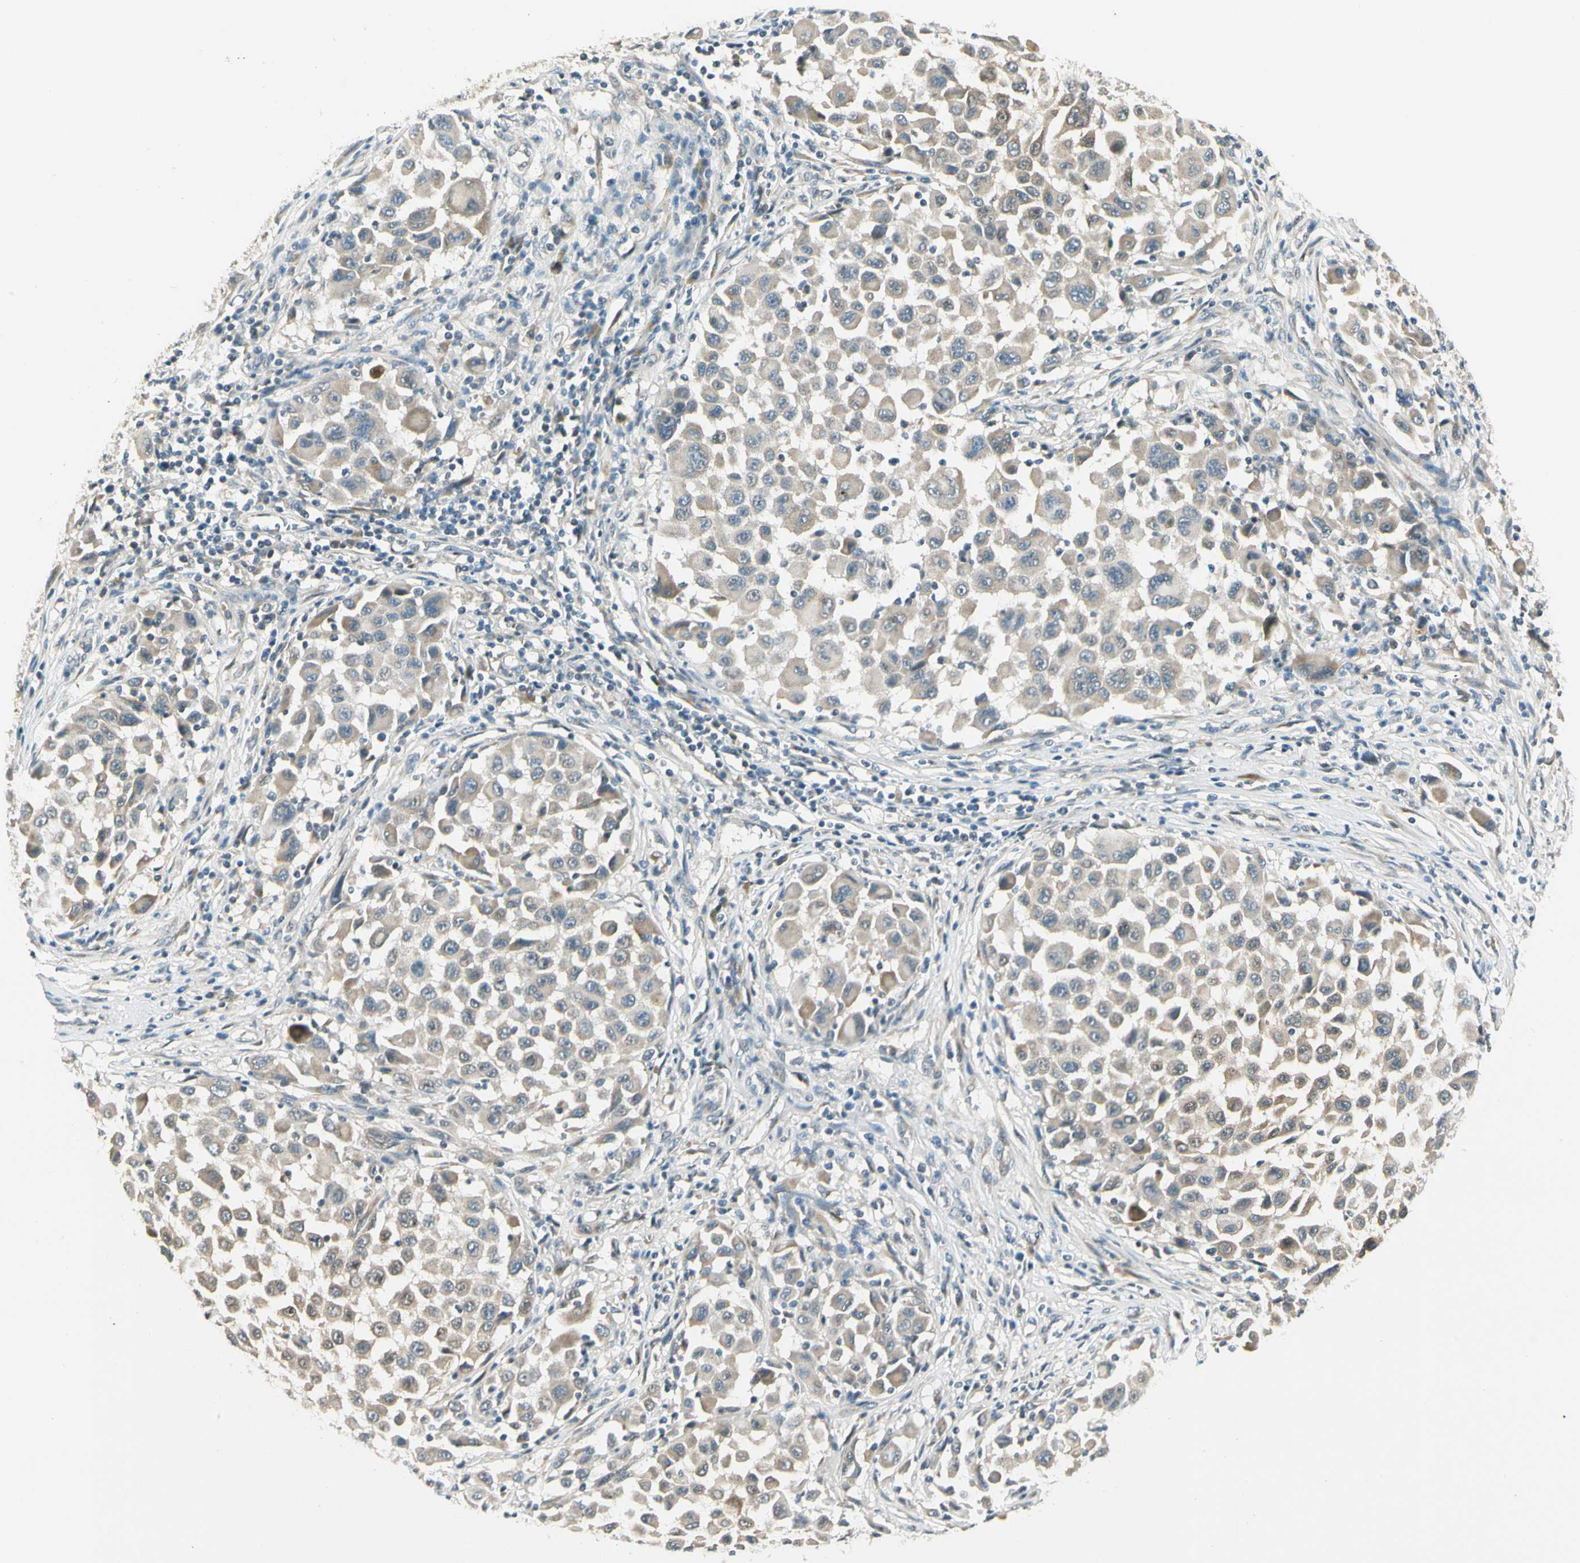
{"staining": {"intensity": "weak", "quantity": ">75%", "location": "cytoplasmic/membranous"}, "tissue": "melanoma", "cell_type": "Tumor cells", "image_type": "cancer", "snomed": [{"axis": "morphology", "description": "Malignant melanoma, Metastatic site"}, {"axis": "topography", "description": "Lymph node"}], "caption": "Immunohistochemical staining of human melanoma reveals weak cytoplasmic/membranous protein positivity in about >75% of tumor cells.", "gene": "BNIP1", "patient": {"sex": "male", "age": 61}}